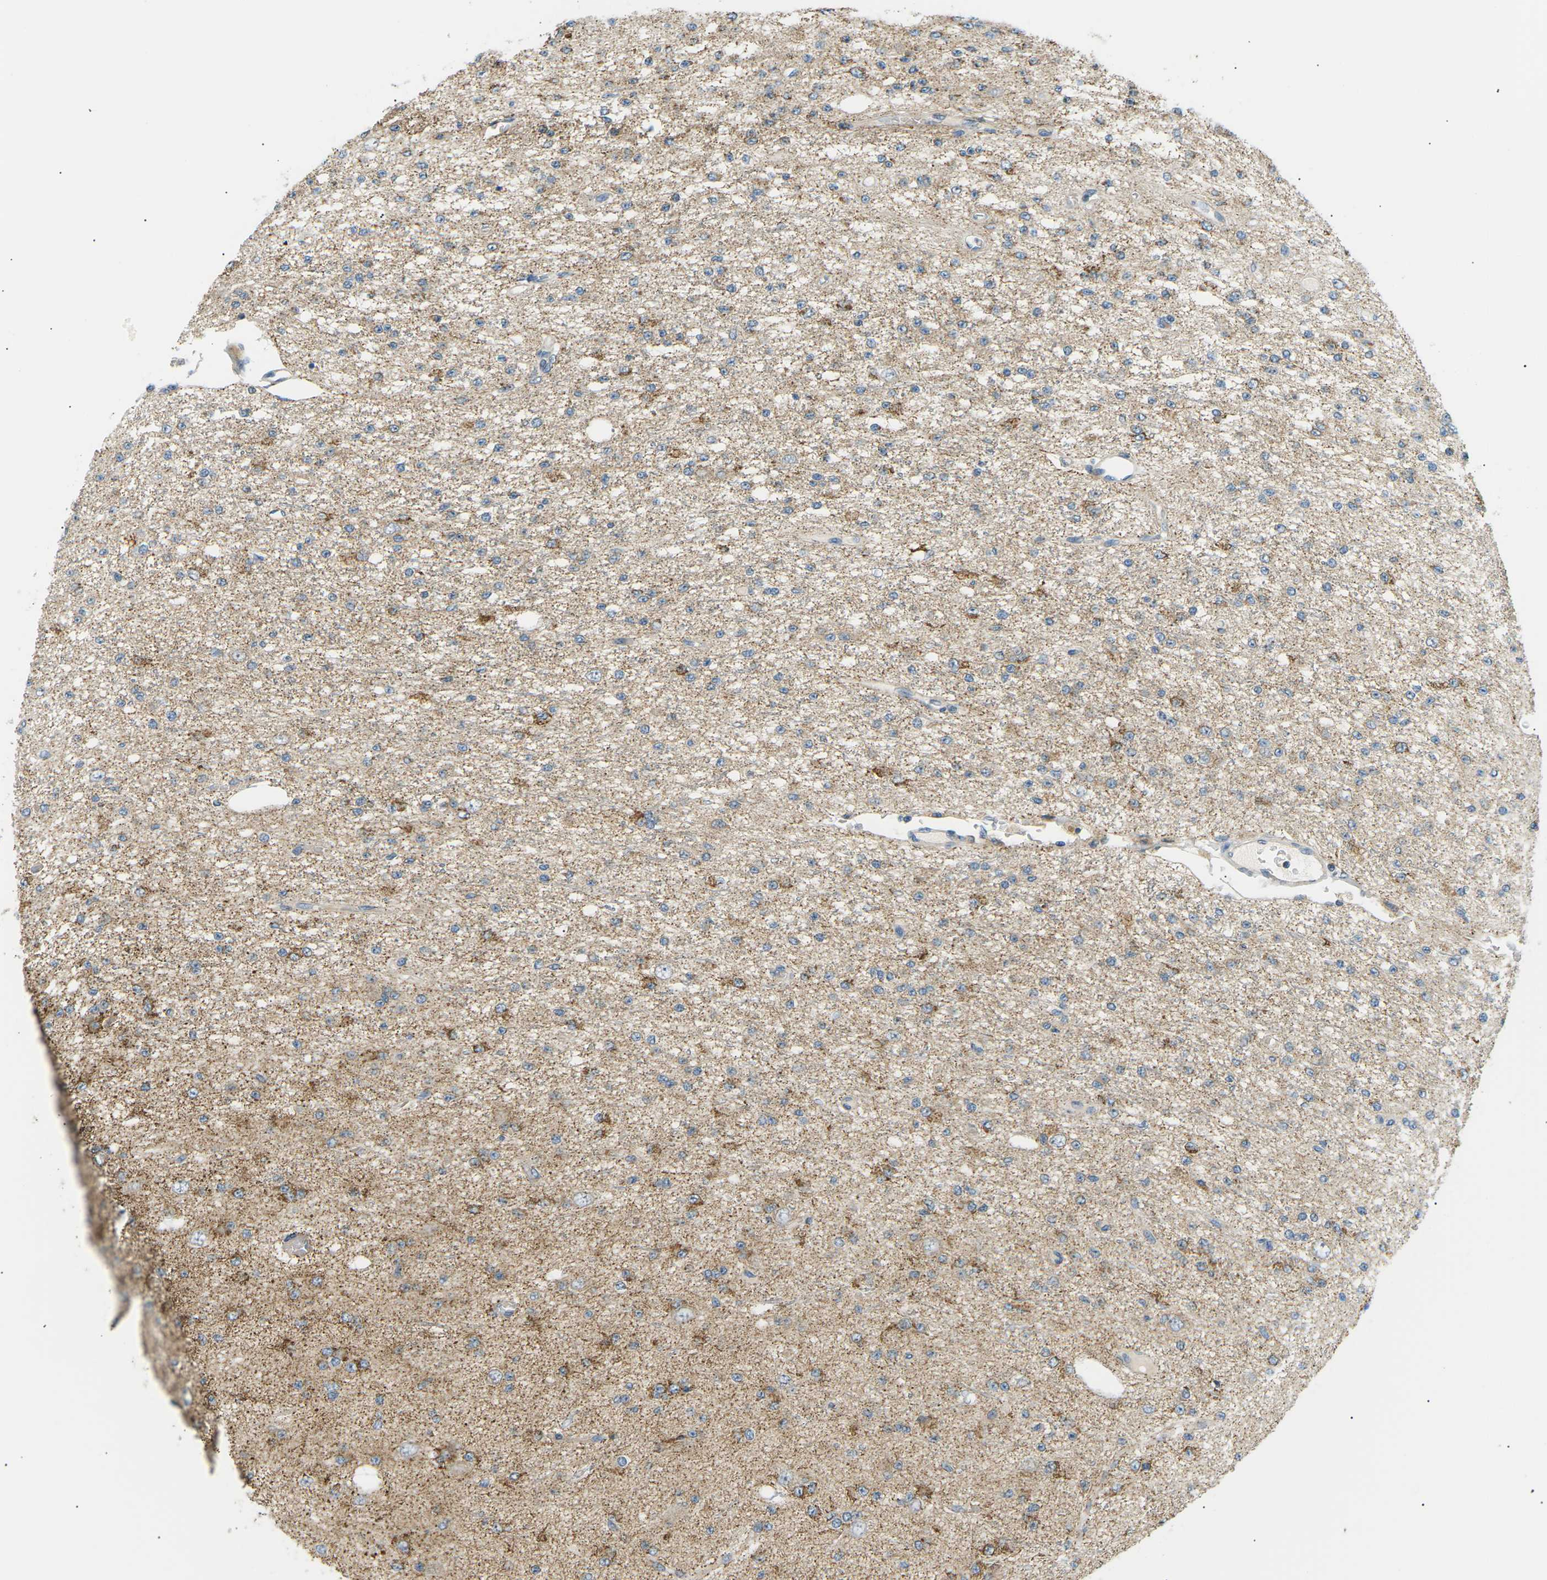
{"staining": {"intensity": "weak", "quantity": "25%-75%", "location": "cytoplasmic/membranous"}, "tissue": "glioma", "cell_type": "Tumor cells", "image_type": "cancer", "snomed": [{"axis": "morphology", "description": "Glioma, malignant, Low grade"}, {"axis": "topography", "description": "Brain"}], "caption": "Malignant low-grade glioma stained for a protein shows weak cytoplasmic/membranous positivity in tumor cells.", "gene": "TBC1D8", "patient": {"sex": "male", "age": 38}}